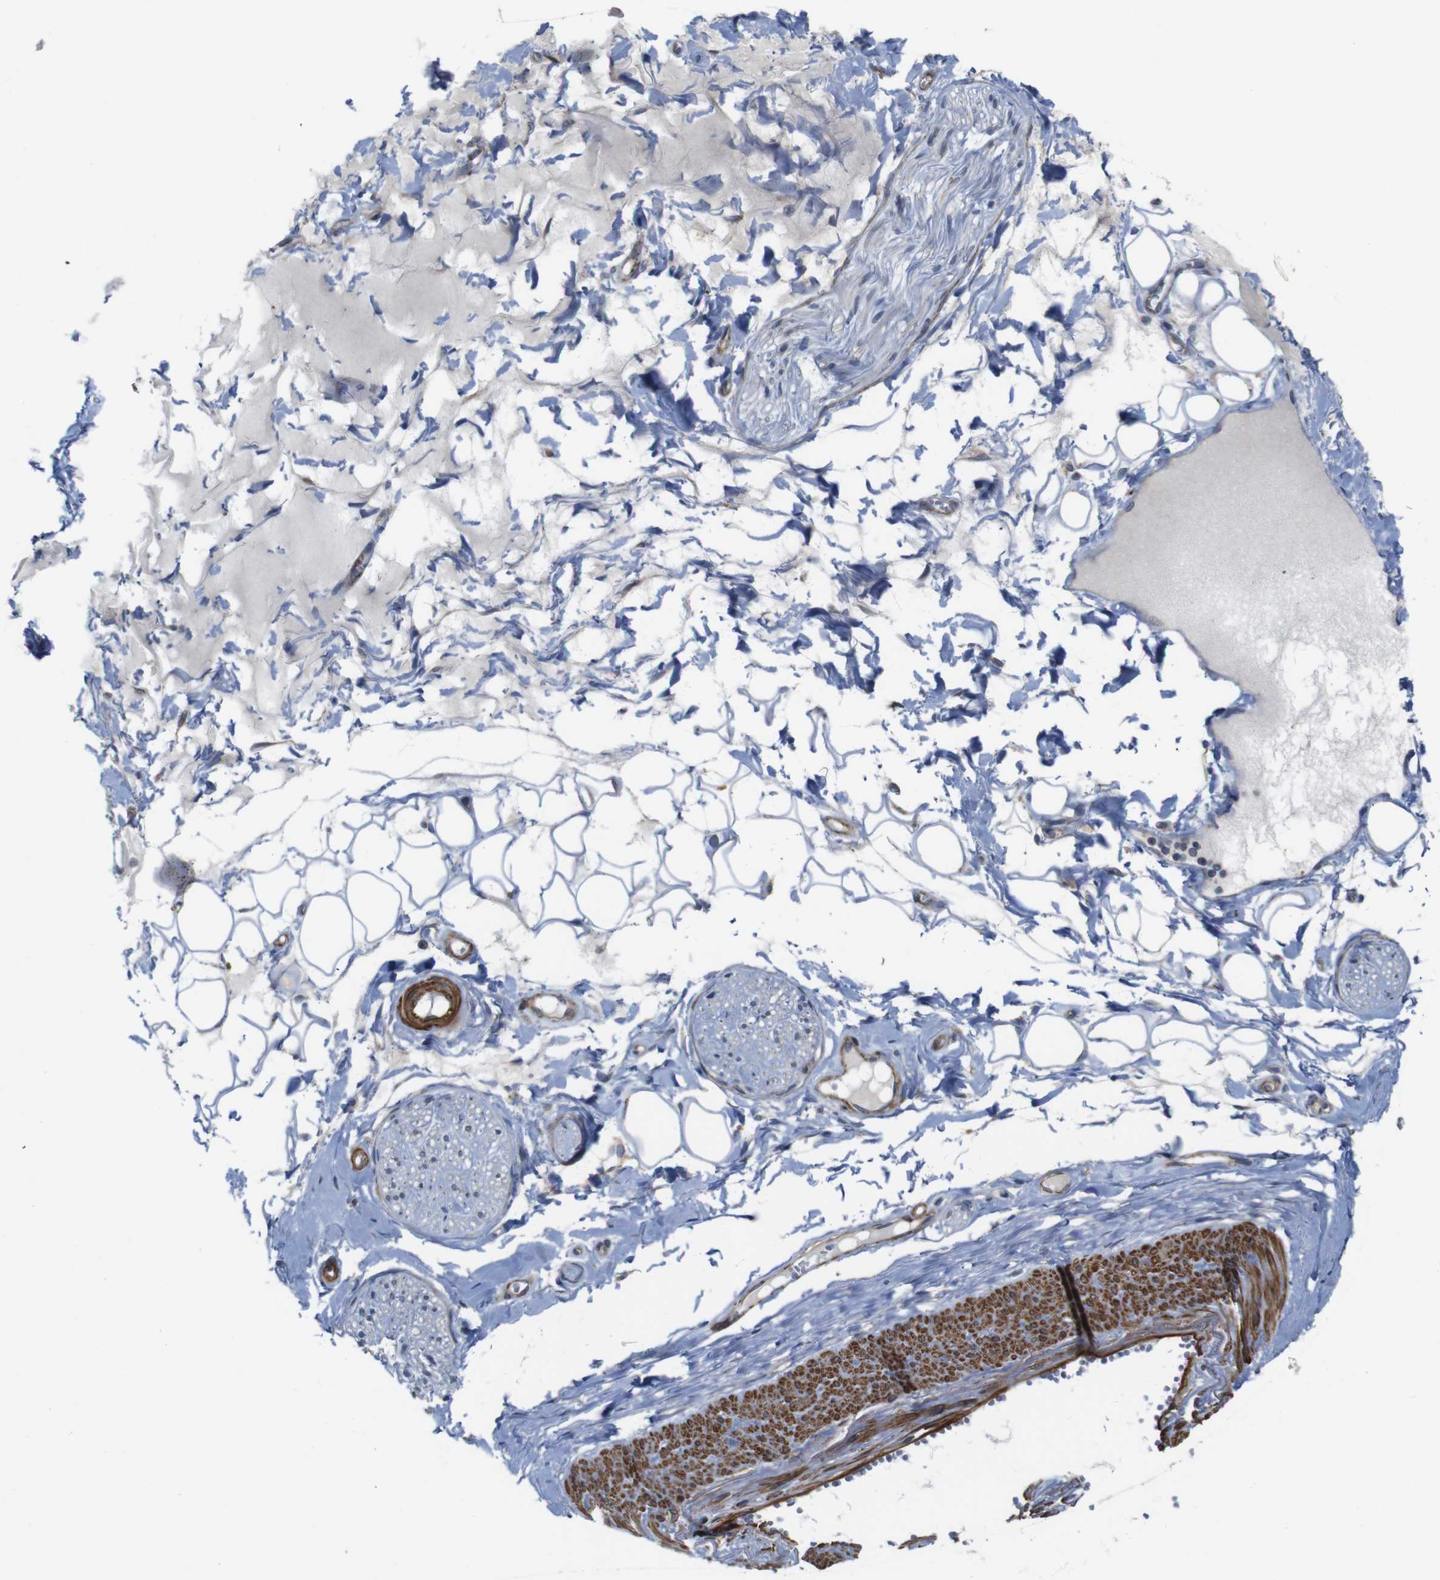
{"staining": {"intensity": "negative", "quantity": "none", "location": "none"}, "tissue": "adipose tissue", "cell_type": "Adipocytes", "image_type": "normal", "snomed": [{"axis": "morphology", "description": "Normal tissue, NOS"}, {"axis": "morphology", "description": "Inflammation, NOS"}, {"axis": "topography", "description": "Salivary gland"}, {"axis": "topography", "description": "Peripheral nerve tissue"}], "caption": "Immunohistochemistry (IHC) image of normal adipose tissue stained for a protein (brown), which reveals no positivity in adipocytes. (DAB (3,3'-diaminobenzidine) immunohistochemistry (IHC) visualized using brightfield microscopy, high magnification).", "gene": "GGT7", "patient": {"sex": "female", "age": 75}}